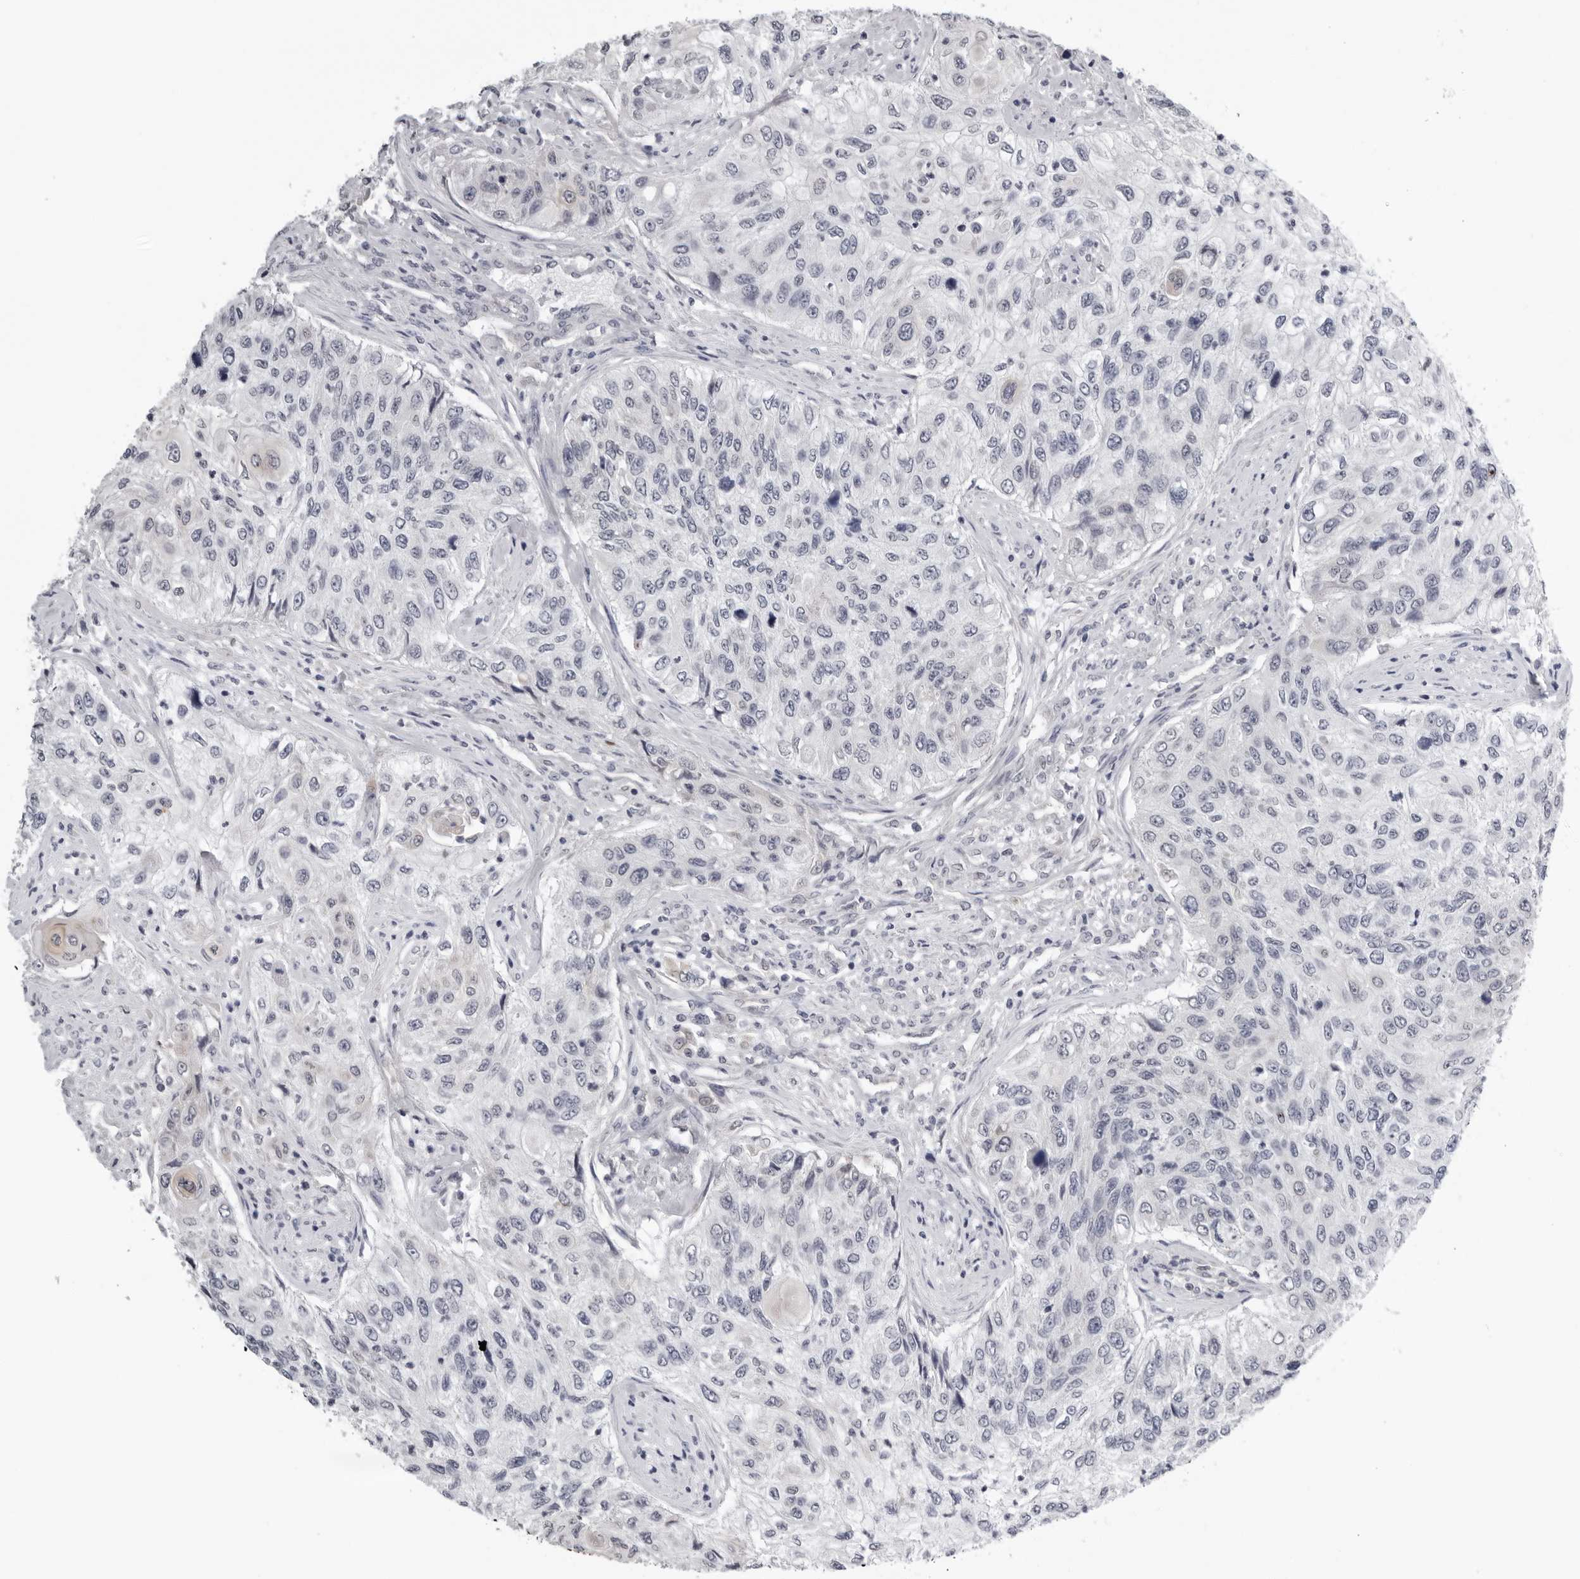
{"staining": {"intensity": "negative", "quantity": "none", "location": "none"}, "tissue": "urothelial cancer", "cell_type": "Tumor cells", "image_type": "cancer", "snomed": [{"axis": "morphology", "description": "Urothelial carcinoma, High grade"}, {"axis": "topography", "description": "Urinary bladder"}], "caption": "Immunohistochemical staining of human high-grade urothelial carcinoma shows no significant expression in tumor cells. Brightfield microscopy of immunohistochemistry stained with DAB (3,3'-diaminobenzidine) (brown) and hematoxylin (blue), captured at high magnification.", "gene": "CPT2", "patient": {"sex": "female", "age": 60}}